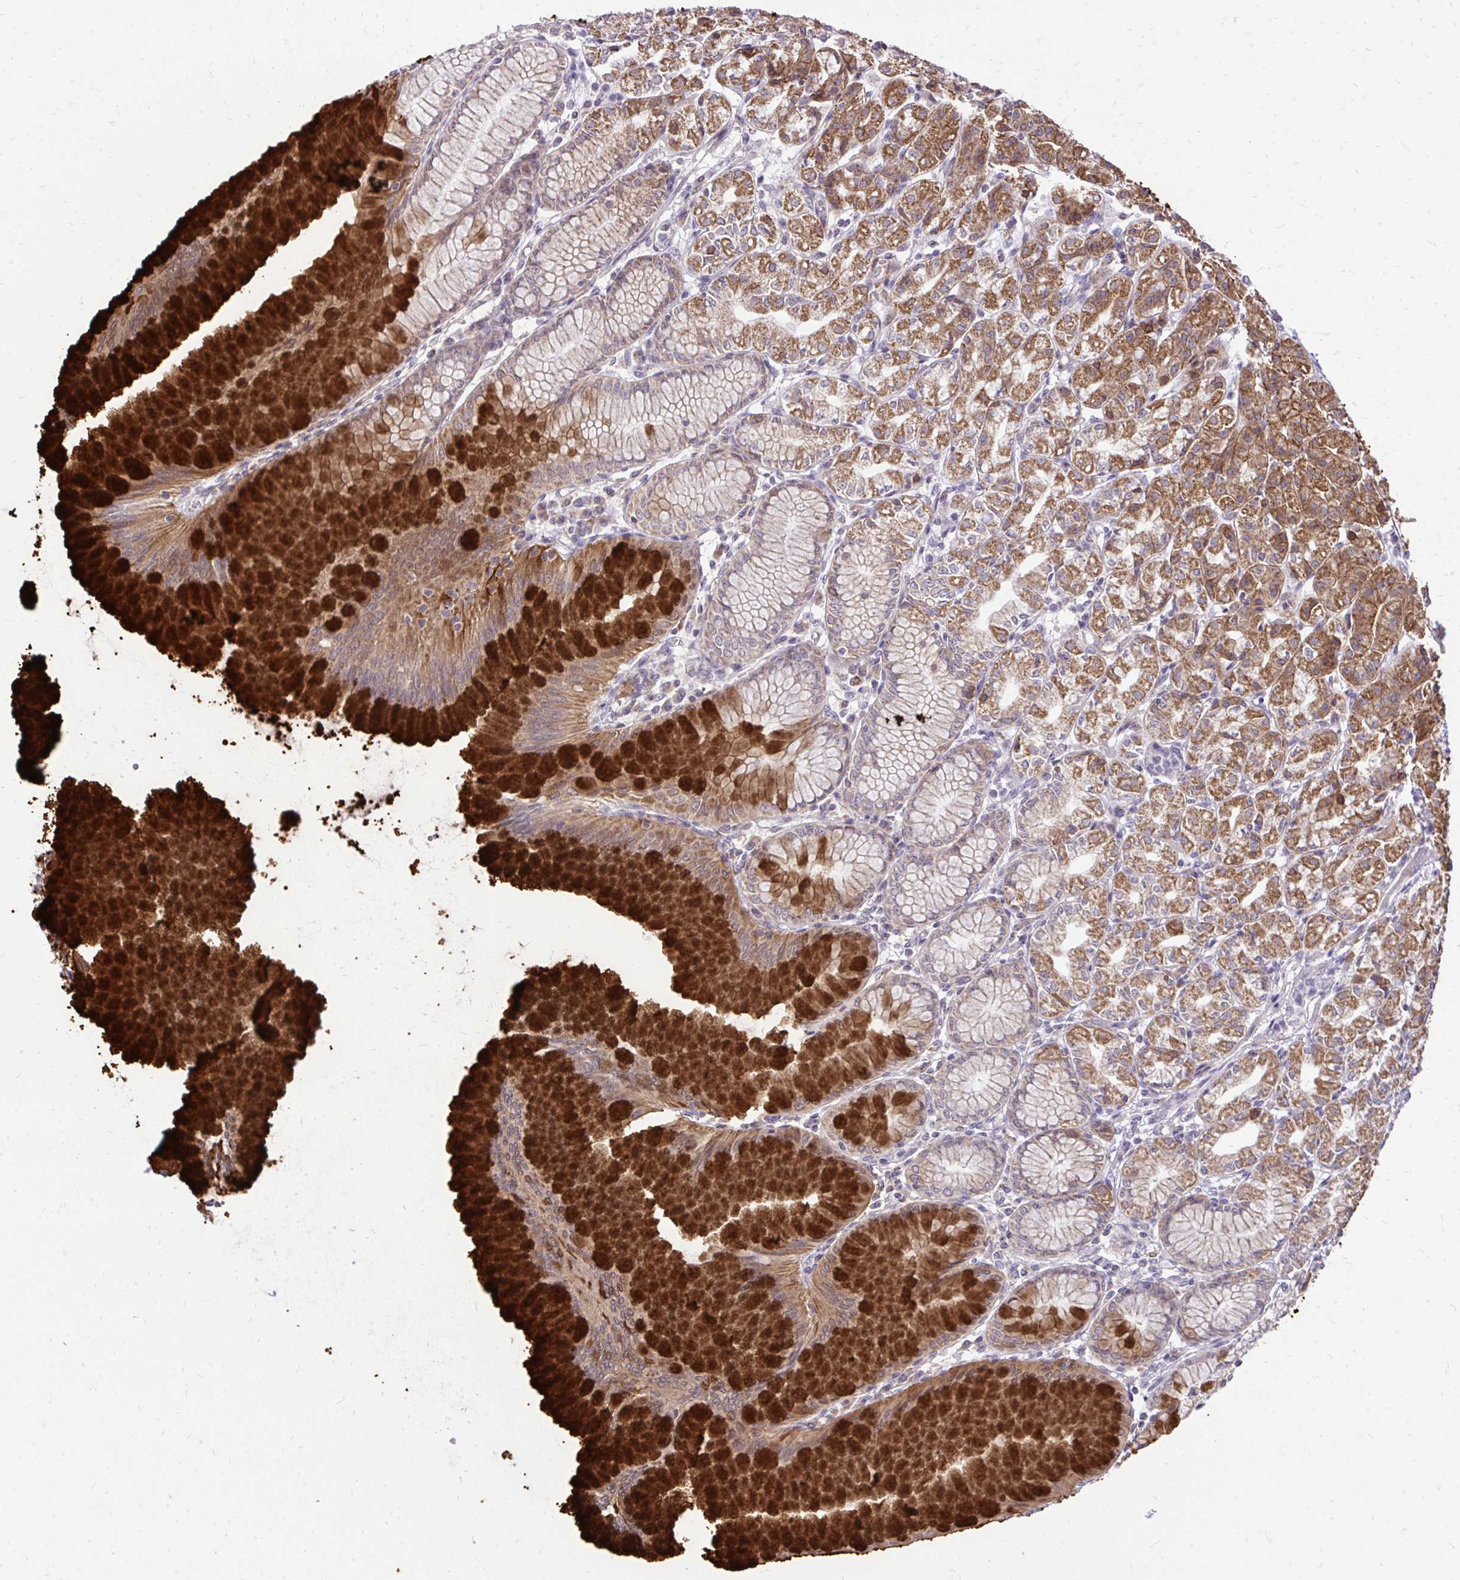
{"staining": {"intensity": "strong", "quantity": ">75%", "location": "cytoplasmic/membranous"}, "tissue": "stomach", "cell_type": "Glandular cells", "image_type": "normal", "snomed": [{"axis": "morphology", "description": "Normal tissue, NOS"}, {"axis": "topography", "description": "Stomach"}], "caption": "Strong cytoplasmic/membranous protein staining is identified in about >75% of glandular cells in stomach.", "gene": "SPTBN2", "patient": {"sex": "female", "age": 57}}